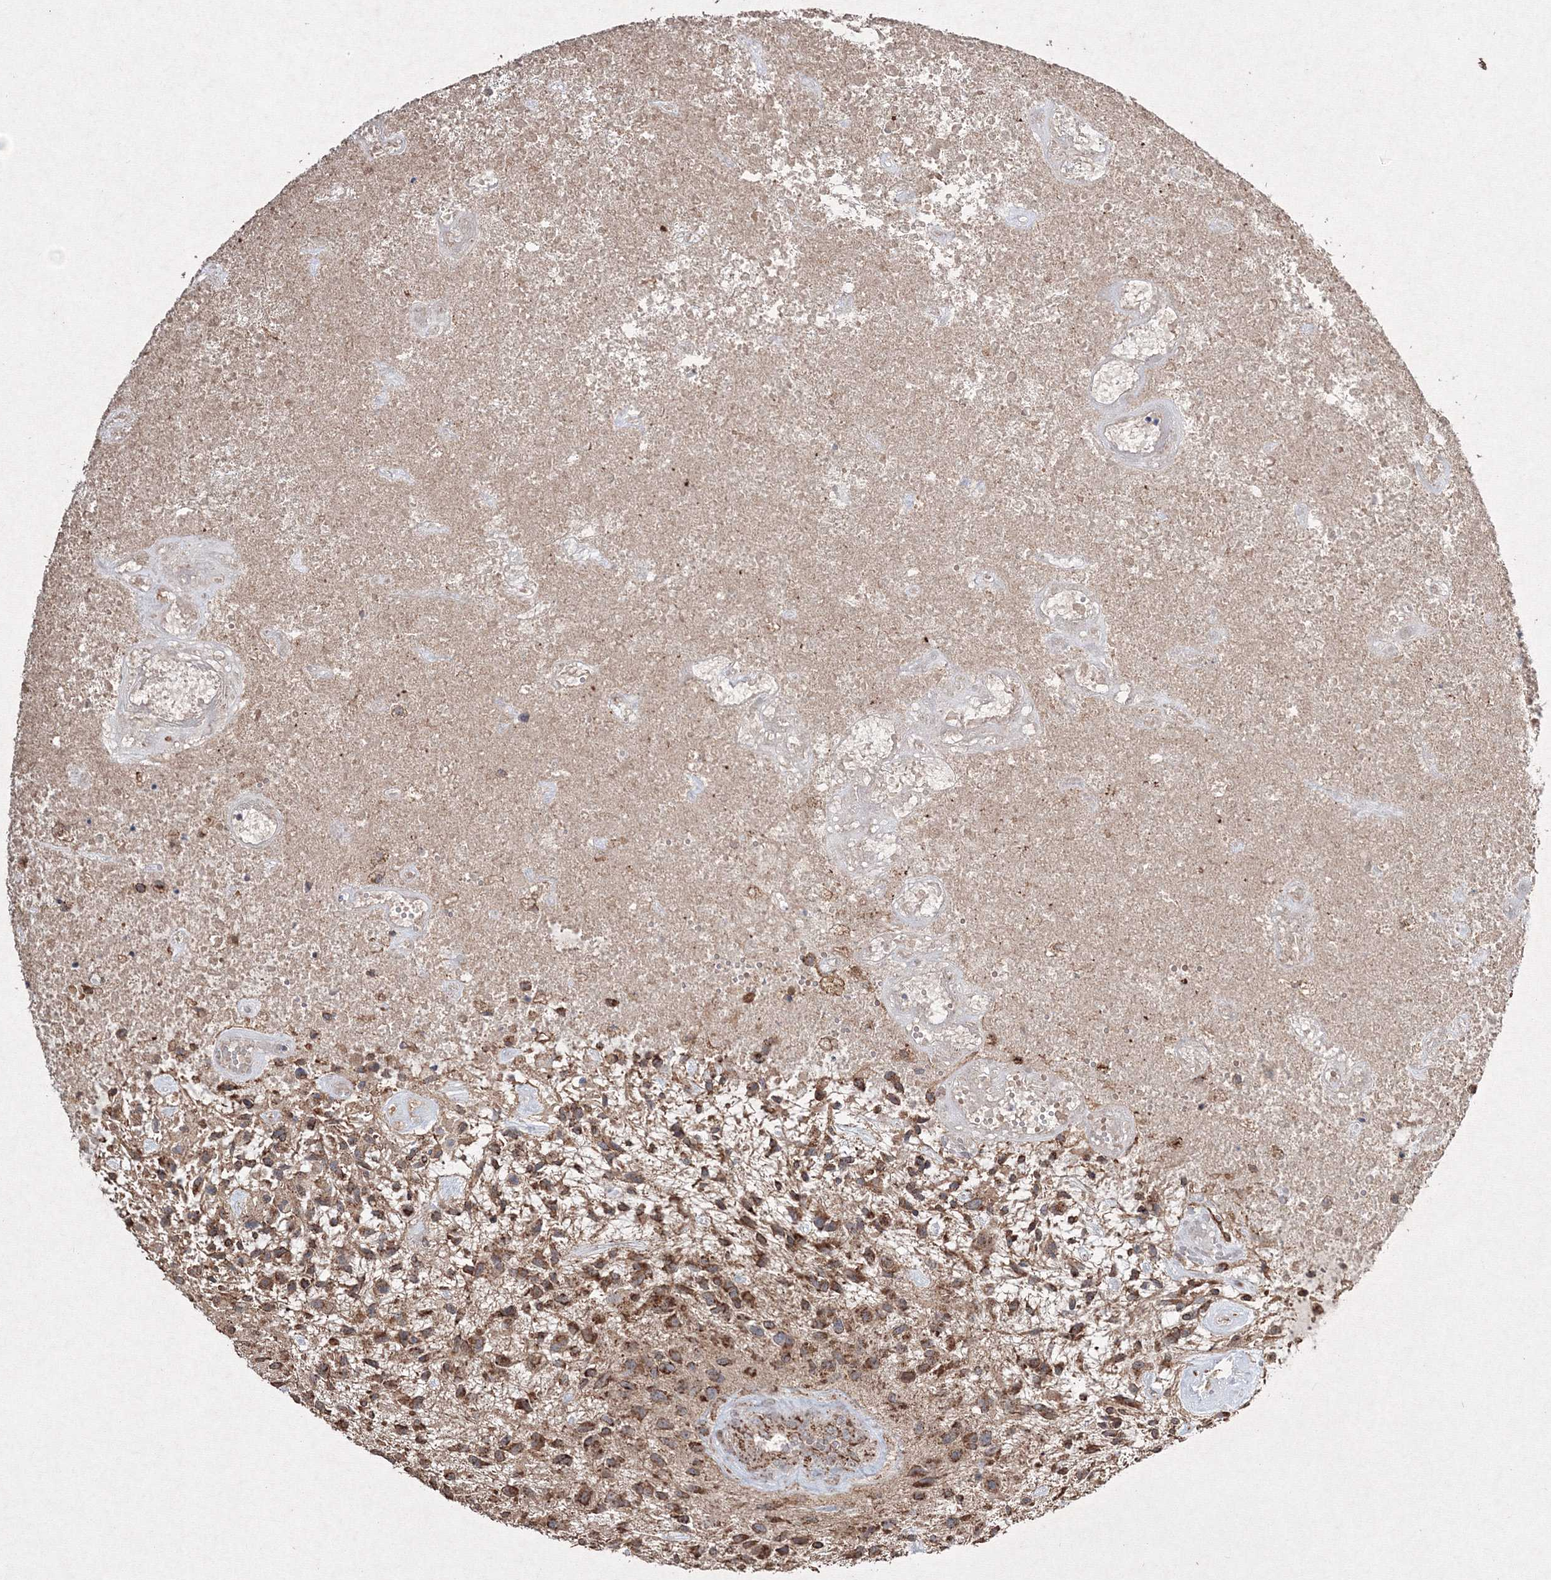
{"staining": {"intensity": "moderate", "quantity": ">75%", "location": "cytoplasmic/membranous"}, "tissue": "glioma", "cell_type": "Tumor cells", "image_type": "cancer", "snomed": [{"axis": "morphology", "description": "Glioma, malignant, High grade"}, {"axis": "topography", "description": "Brain"}], "caption": "Glioma was stained to show a protein in brown. There is medium levels of moderate cytoplasmic/membranous positivity in about >75% of tumor cells.", "gene": "GRSF1", "patient": {"sex": "male", "age": 47}}